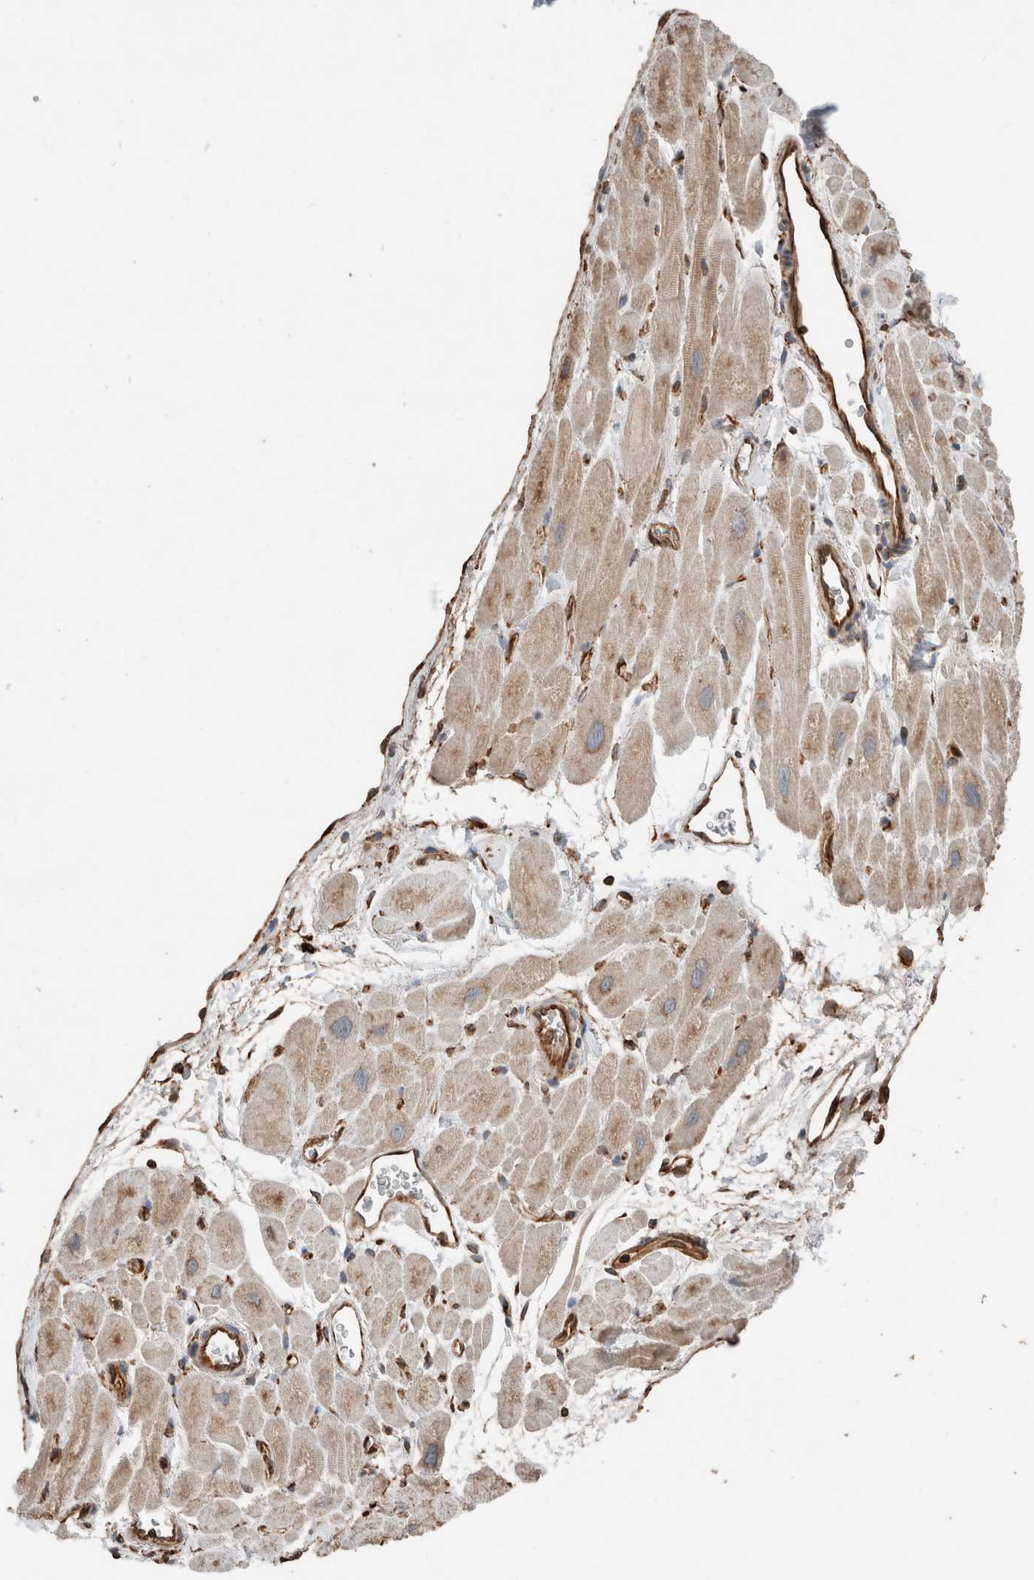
{"staining": {"intensity": "weak", "quantity": "25%-75%", "location": "cytoplasmic/membranous"}, "tissue": "heart muscle", "cell_type": "Cardiomyocytes", "image_type": "normal", "snomed": [{"axis": "morphology", "description": "Normal tissue, NOS"}, {"axis": "topography", "description": "Heart"}], "caption": "The immunohistochemical stain labels weak cytoplasmic/membranous staining in cardiomyocytes of normal heart muscle.", "gene": "ERAP2", "patient": {"sex": "male", "age": 49}}